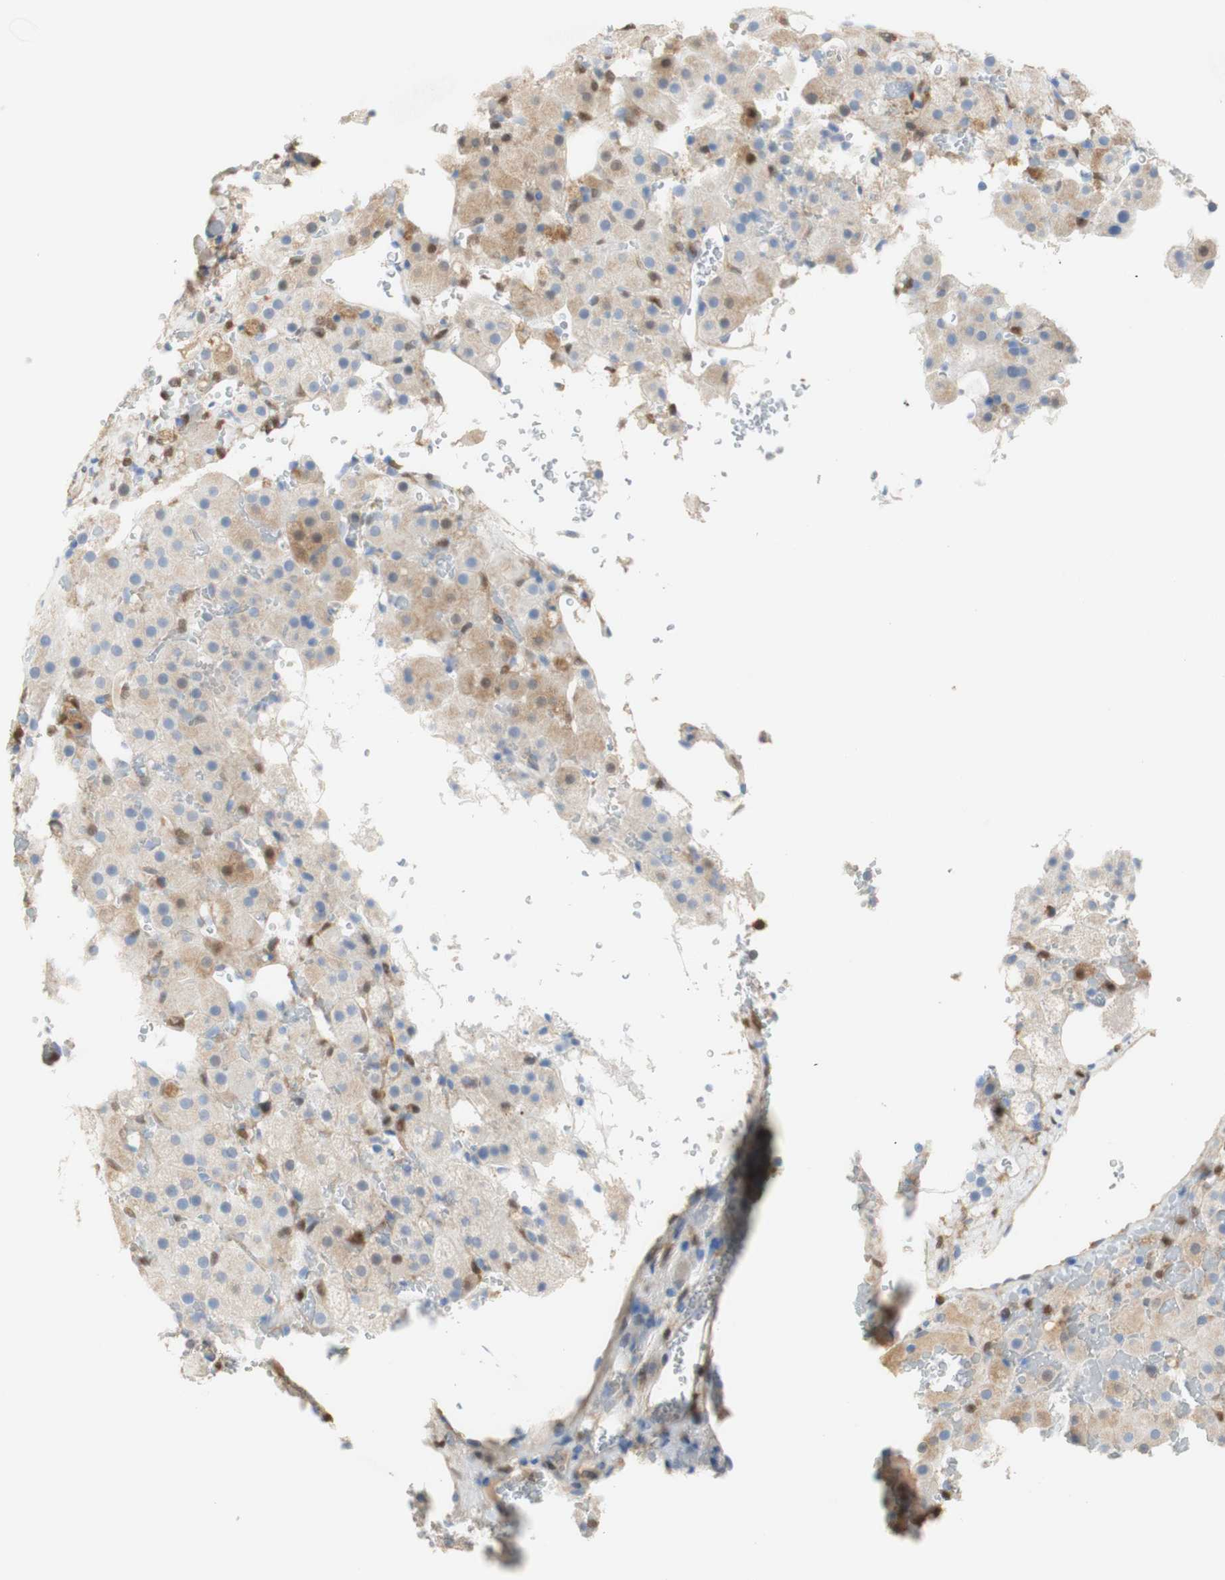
{"staining": {"intensity": "negative", "quantity": "none", "location": "none"}, "tissue": "adrenal gland", "cell_type": "Glandular cells", "image_type": "normal", "snomed": [{"axis": "morphology", "description": "Normal tissue, NOS"}, {"axis": "topography", "description": "Adrenal gland"}], "caption": "This is a photomicrograph of IHC staining of normal adrenal gland, which shows no expression in glandular cells. (DAB (3,3'-diaminobenzidine) immunohistochemistry with hematoxylin counter stain).", "gene": "SELENBP1", "patient": {"sex": "female", "age": 59}}